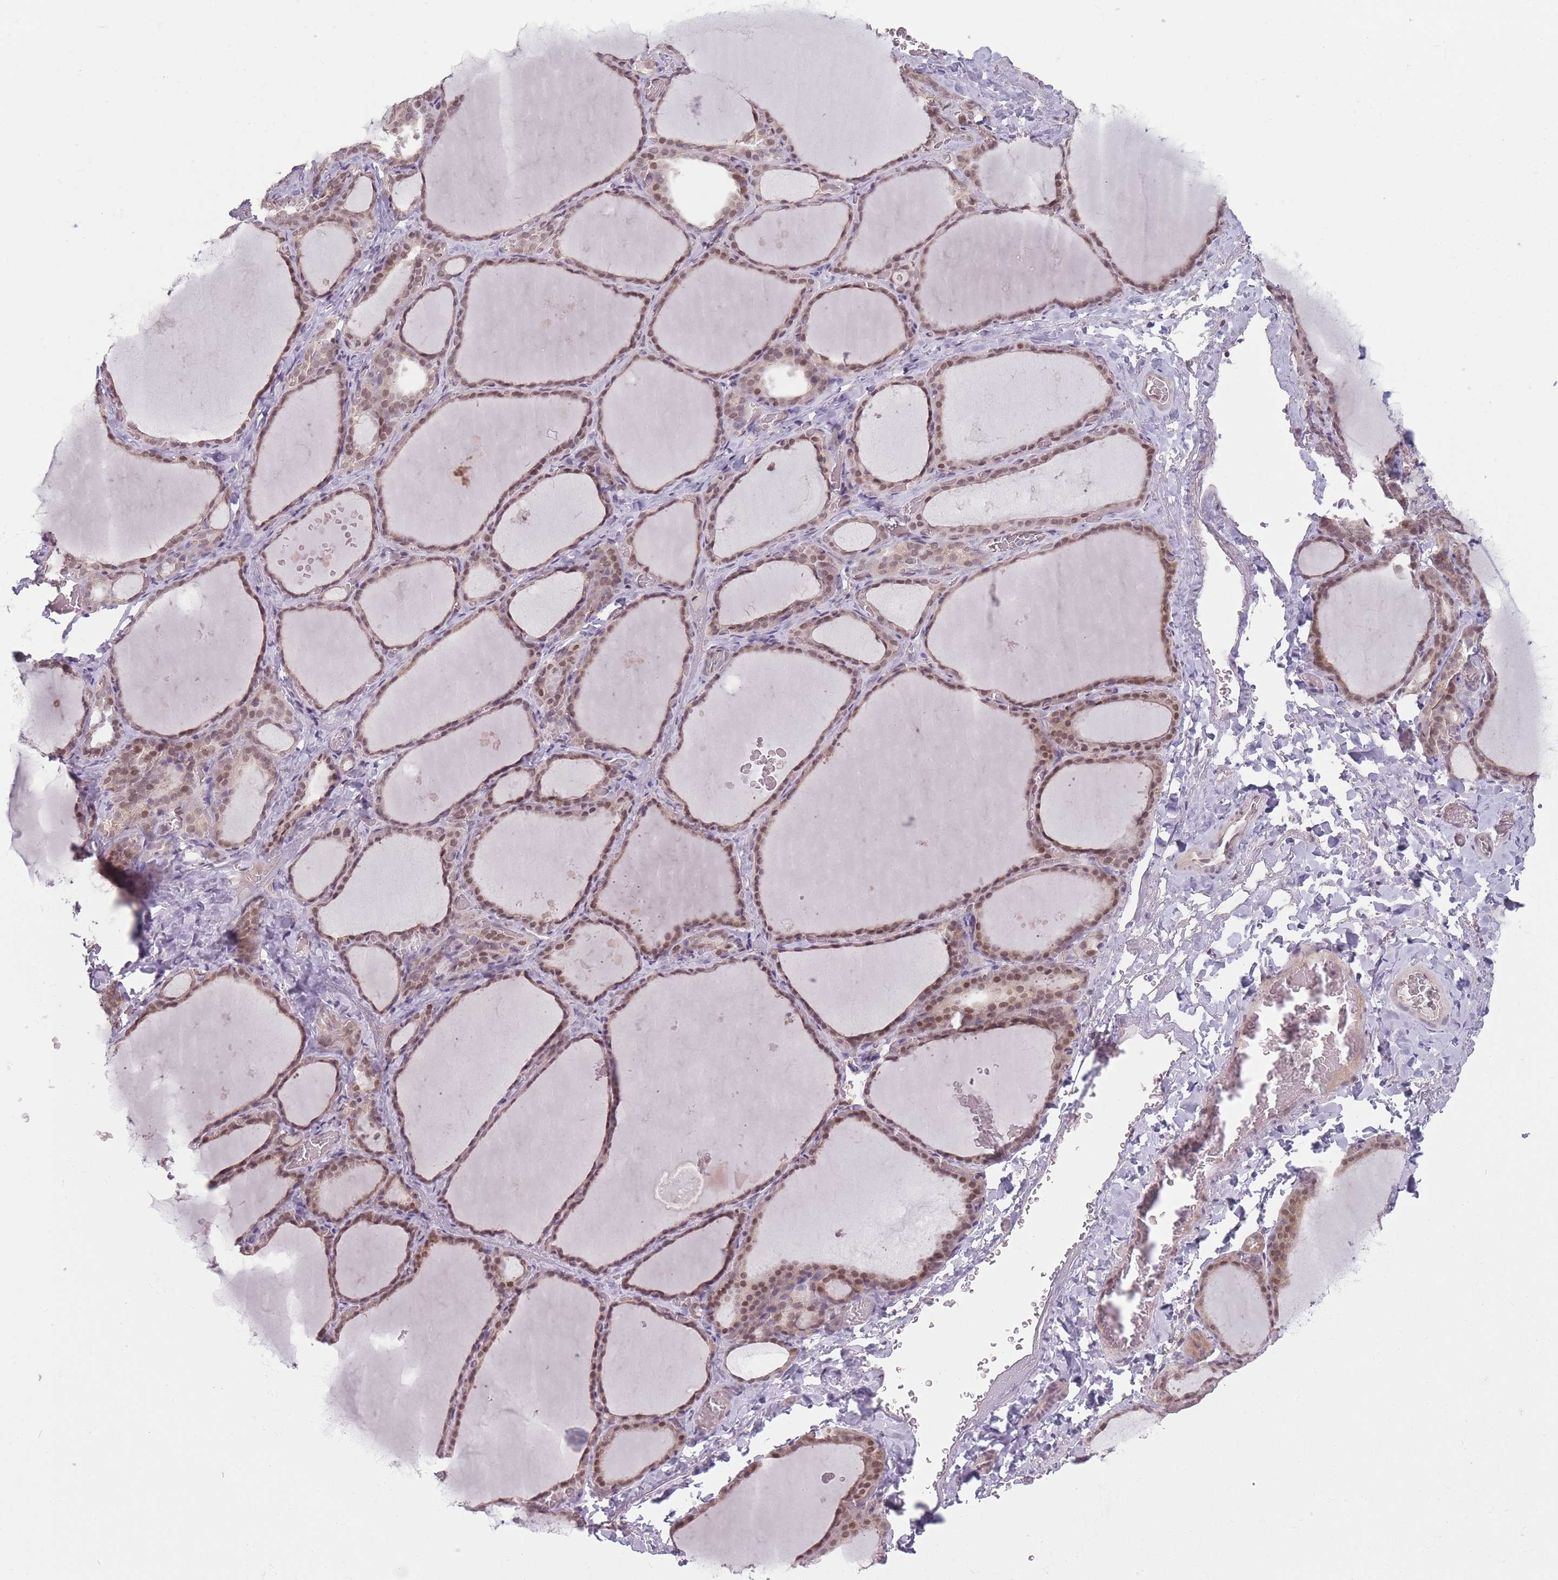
{"staining": {"intensity": "moderate", "quantity": ">75%", "location": "nuclear"}, "tissue": "thyroid gland", "cell_type": "Glandular cells", "image_type": "normal", "snomed": [{"axis": "morphology", "description": "Normal tissue, NOS"}, {"axis": "topography", "description": "Thyroid gland"}], "caption": "Glandular cells exhibit medium levels of moderate nuclear staining in about >75% of cells in normal thyroid gland.", "gene": "SH3BGRL2", "patient": {"sex": "female", "age": 39}}